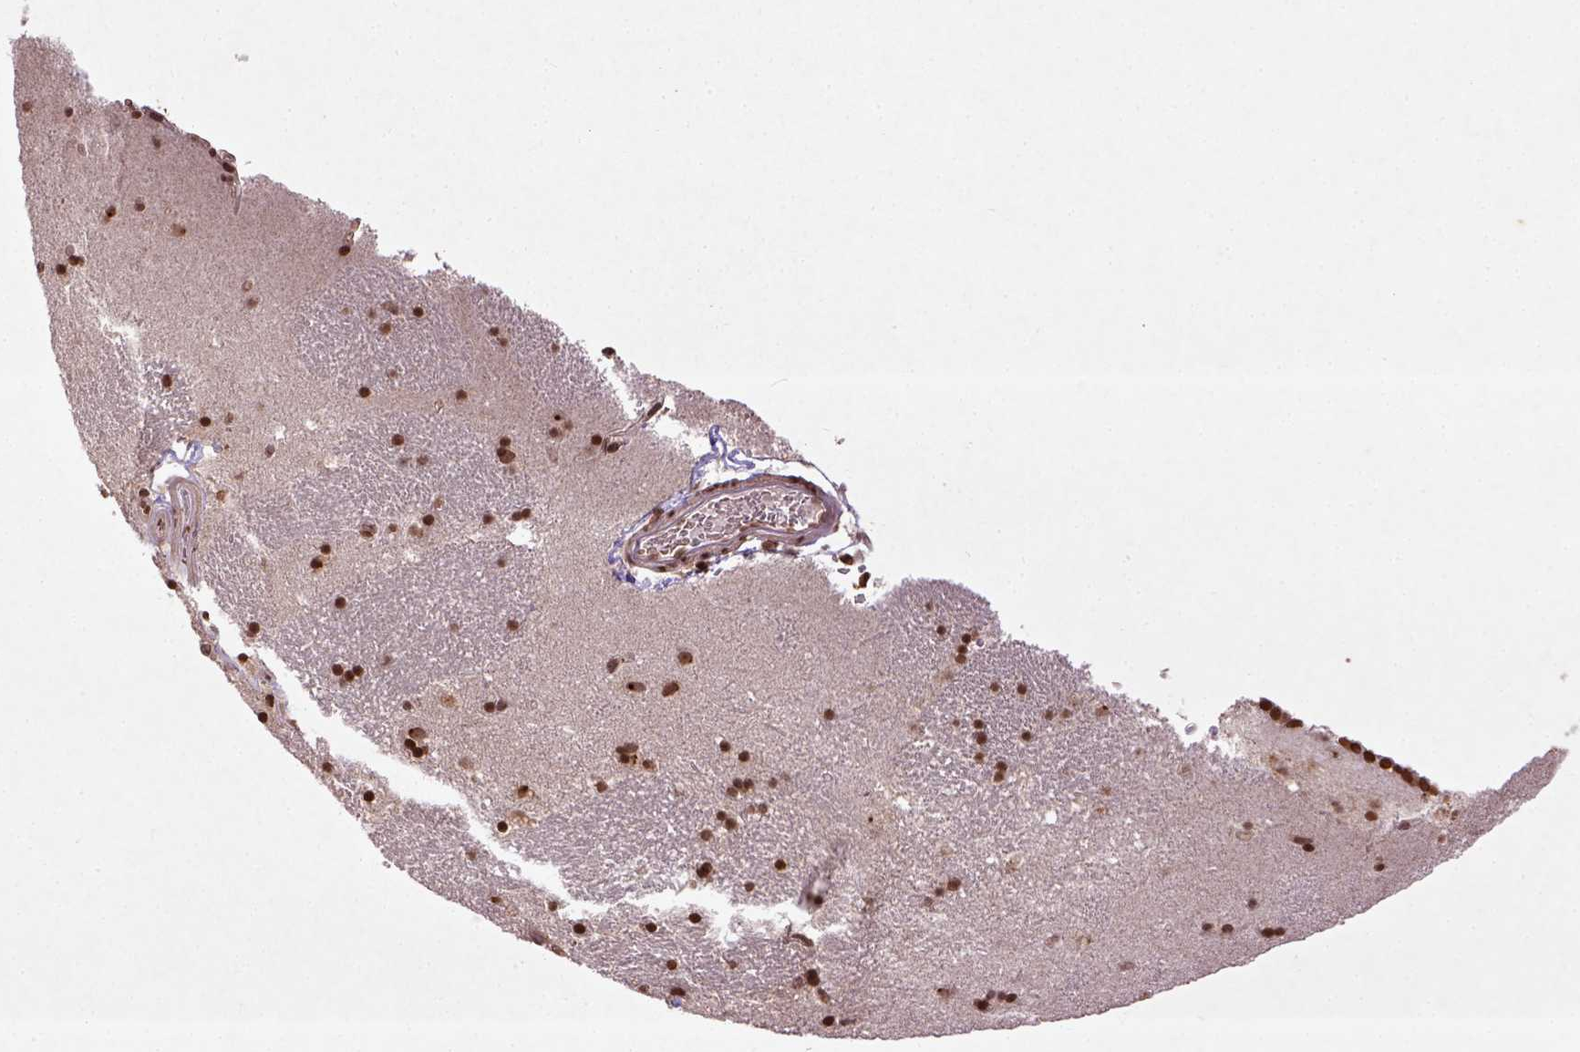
{"staining": {"intensity": "strong", "quantity": ">75%", "location": "nuclear"}, "tissue": "caudate", "cell_type": "Glial cells", "image_type": "normal", "snomed": [{"axis": "morphology", "description": "Normal tissue, NOS"}, {"axis": "topography", "description": "Lateral ventricle wall"}], "caption": "Strong nuclear expression is present in about >75% of glial cells in benign caudate.", "gene": "BANF1", "patient": {"sex": "male", "age": 37}}